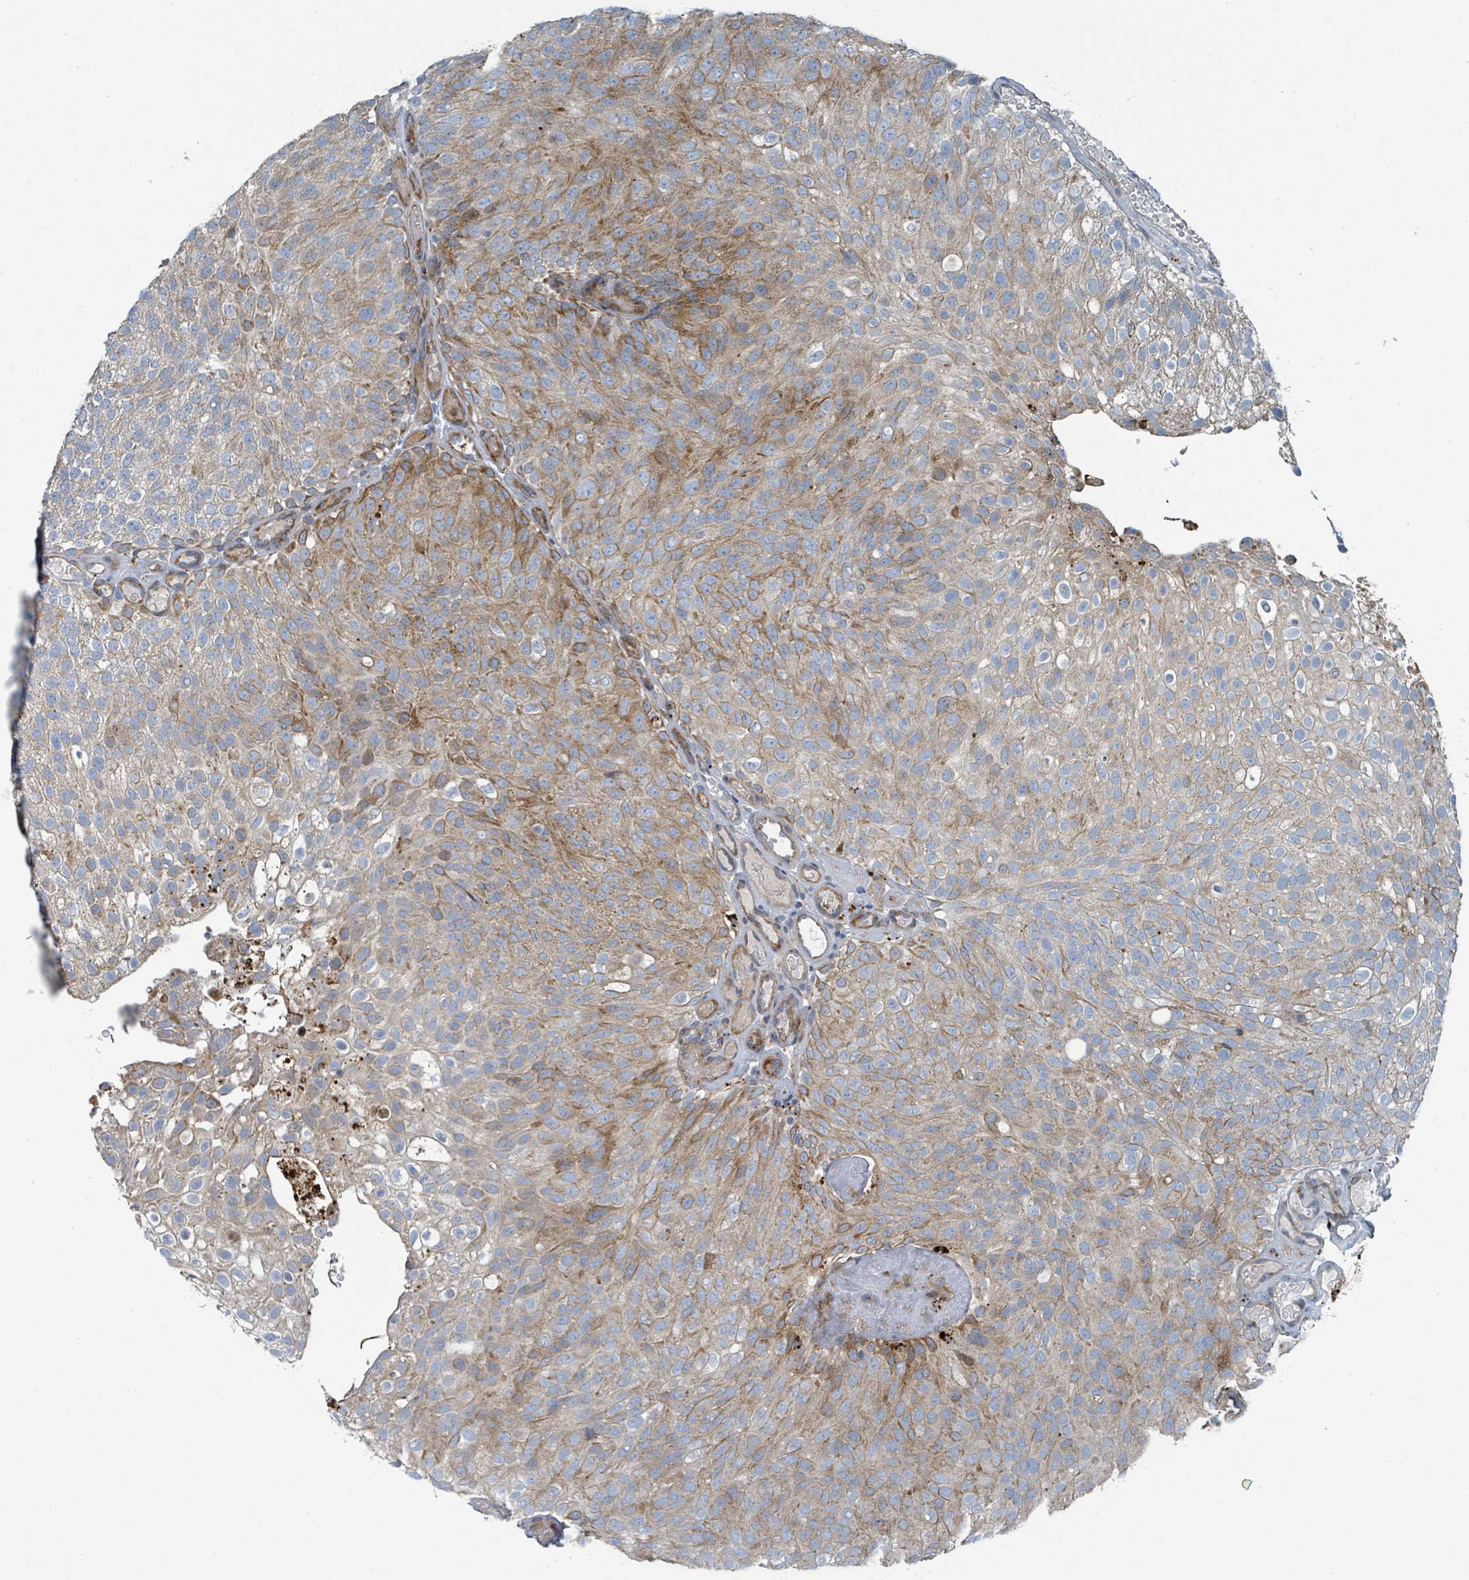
{"staining": {"intensity": "moderate", "quantity": "25%-75%", "location": "cytoplasmic/membranous"}, "tissue": "urothelial cancer", "cell_type": "Tumor cells", "image_type": "cancer", "snomed": [{"axis": "morphology", "description": "Urothelial carcinoma, Low grade"}, {"axis": "topography", "description": "Urinary bladder"}], "caption": "Tumor cells demonstrate moderate cytoplasmic/membranous staining in about 25%-75% of cells in low-grade urothelial carcinoma.", "gene": "DIPK2A", "patient": {"sex": "male", "age": 78}}